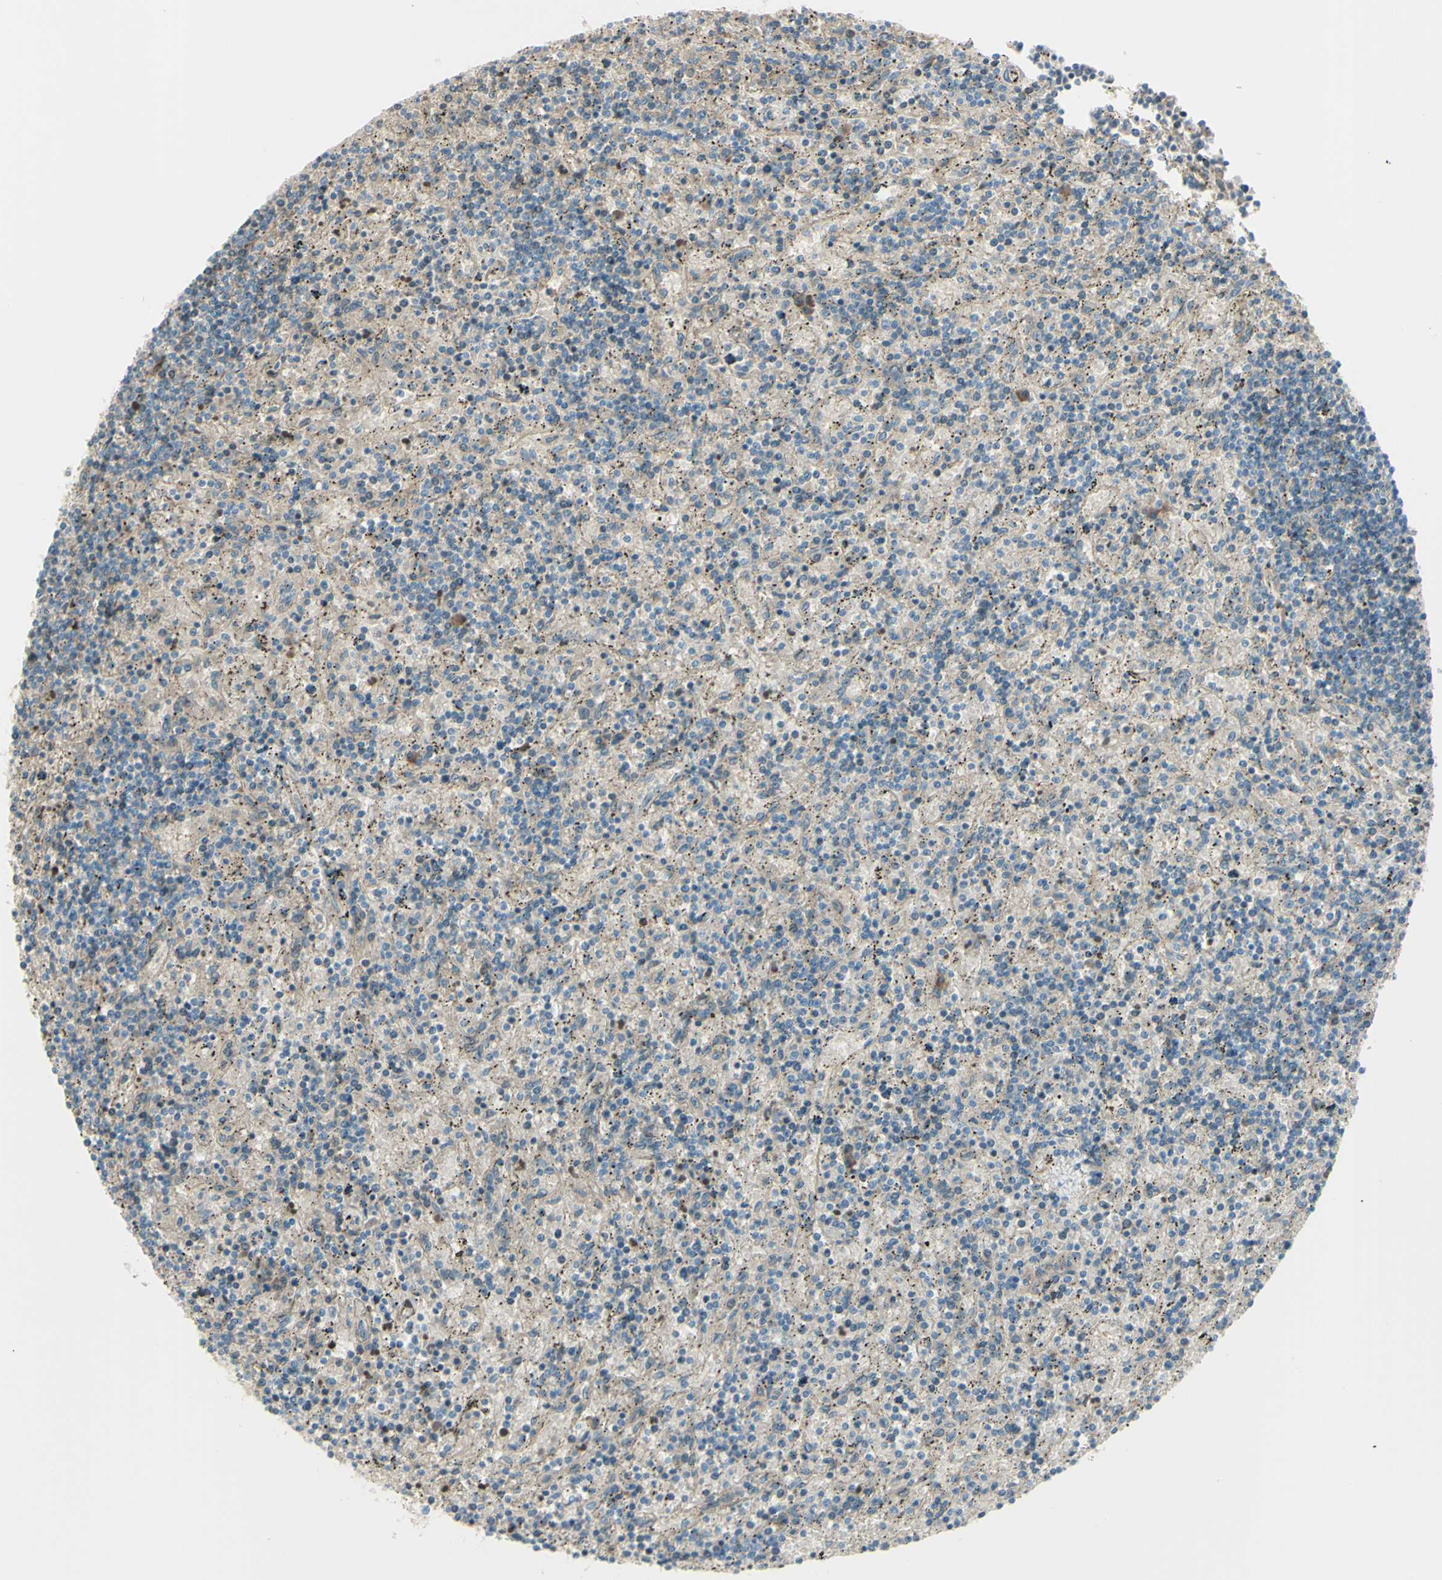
{"staining": {"intensity": "weak", "quantity": "25%-75%", "location": "cytoplasmic/membranous"}, "tissue": "lymphoma", "cell_type": "Tumor cells", "image_type": "cancer", "snomed": [{"axis": "morphology", "description": "Malignant lymphoma, non-Hodgkin's type, Low grade"}, {"axis": "topography", "description": "Spleen"}], "caption": "Brown immunohistochemical staining in human lymphoma demonstrates weak cytoplasmic/membranous positivity in about 25%-75% of tumor cells. (Stains: DAB (3,3'-diaminobenzidine) in brown, nuclei in blue, Microscopy: brightfield microscopy at high magnification).", "gene": "PCDHGA2", "patient": {"sex": "male", "age": 76}}